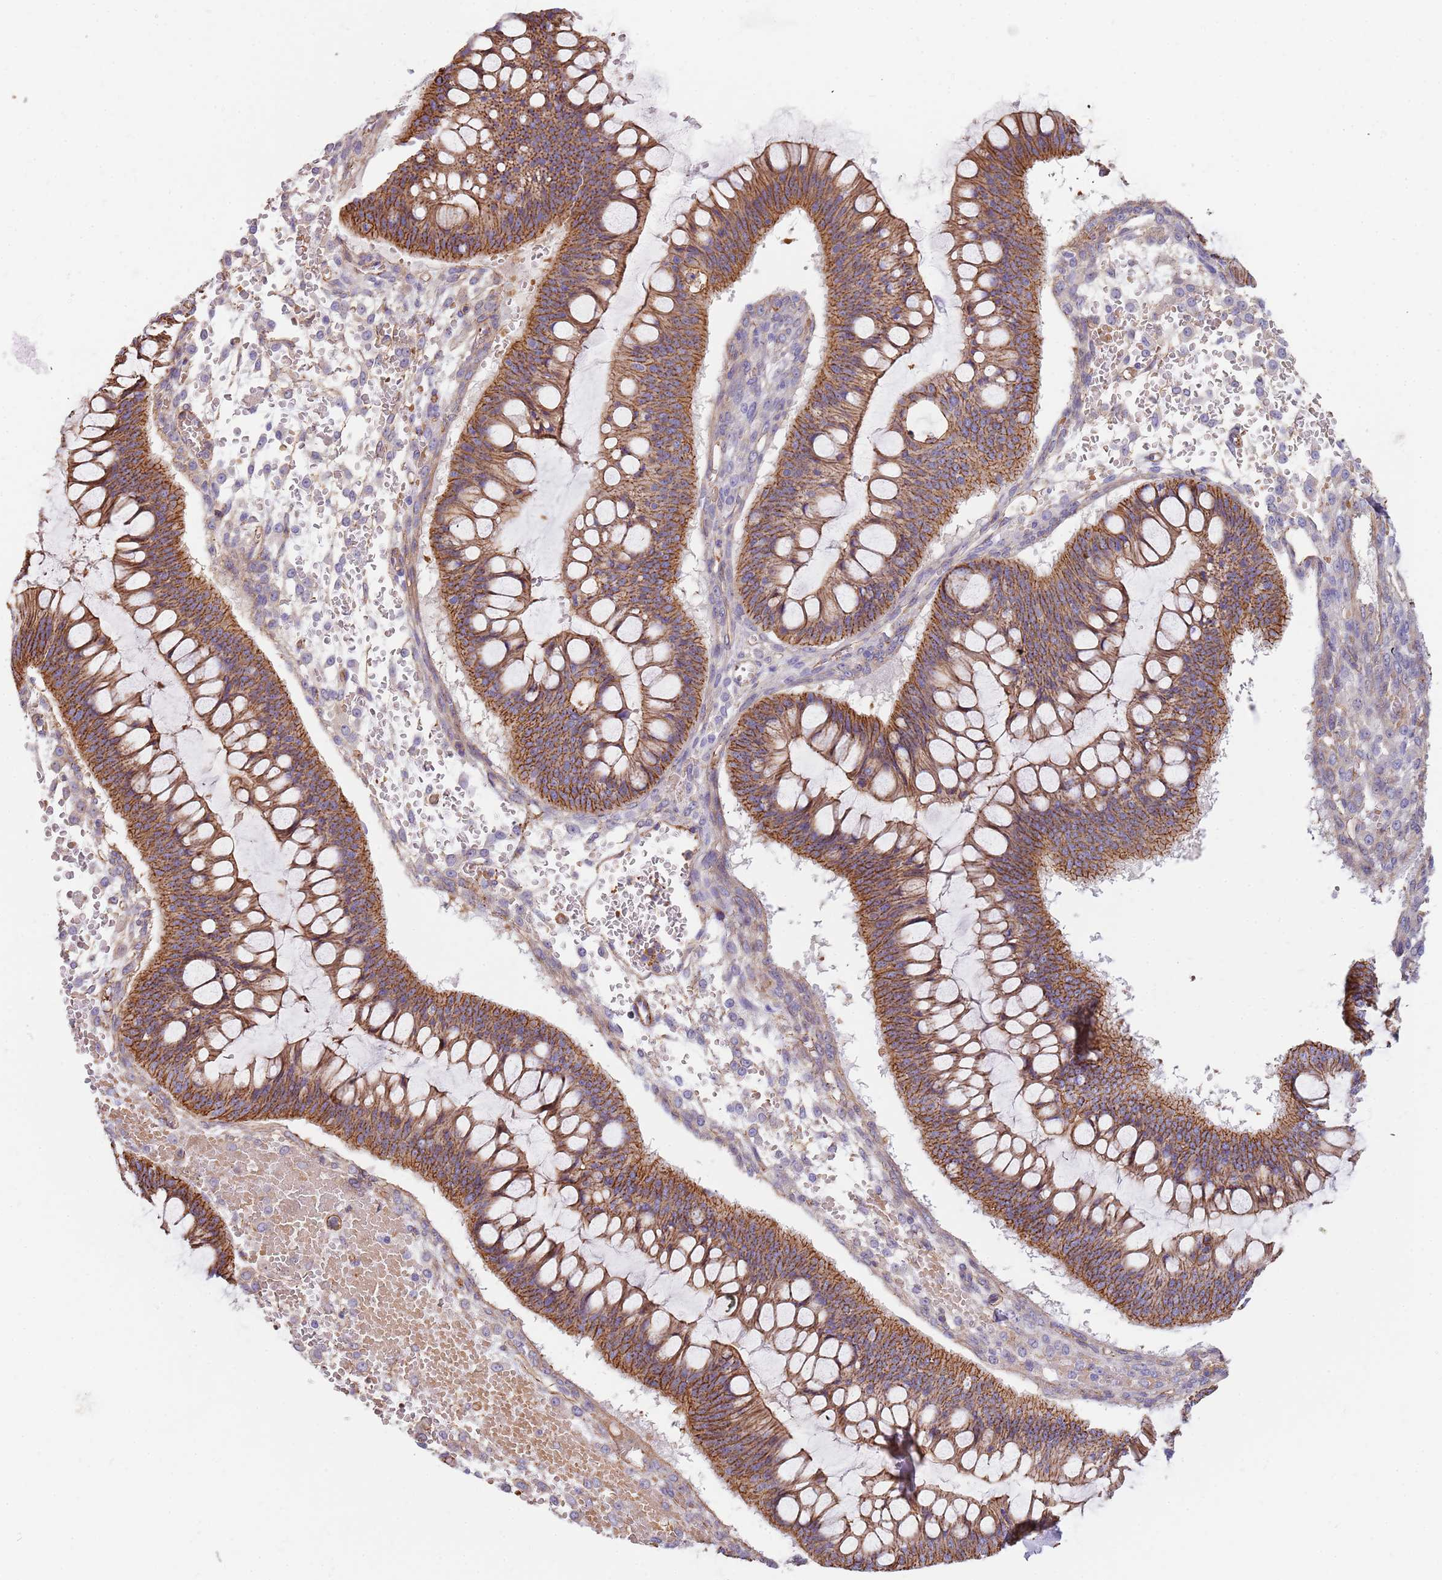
{"staining": {"intensity": "moderate", "quantity": ">75%", "location": "cytoplasmic/membranous"}, "tissue": "ovarian cancer", "cell_type": "Tumor cells", "image_type": "cancer", "snomed": [{"axis": "morphology", "description": "Cystadenocarcinoma, mucinous, NOS"}, {"axis": "topography", "description": "Ovary"}], "caption": "Immunohistochemistry photomicrograph of ovarian cancer (mucinous cystadenocarcinoma) stained for a protein (brown), which reveals medium levels of moderate cytoplasmic/membranous positivity in approximately >75% of tumor cells.", "gene": "GFRAL", "patient": {"sex": "female", "age": 73}}